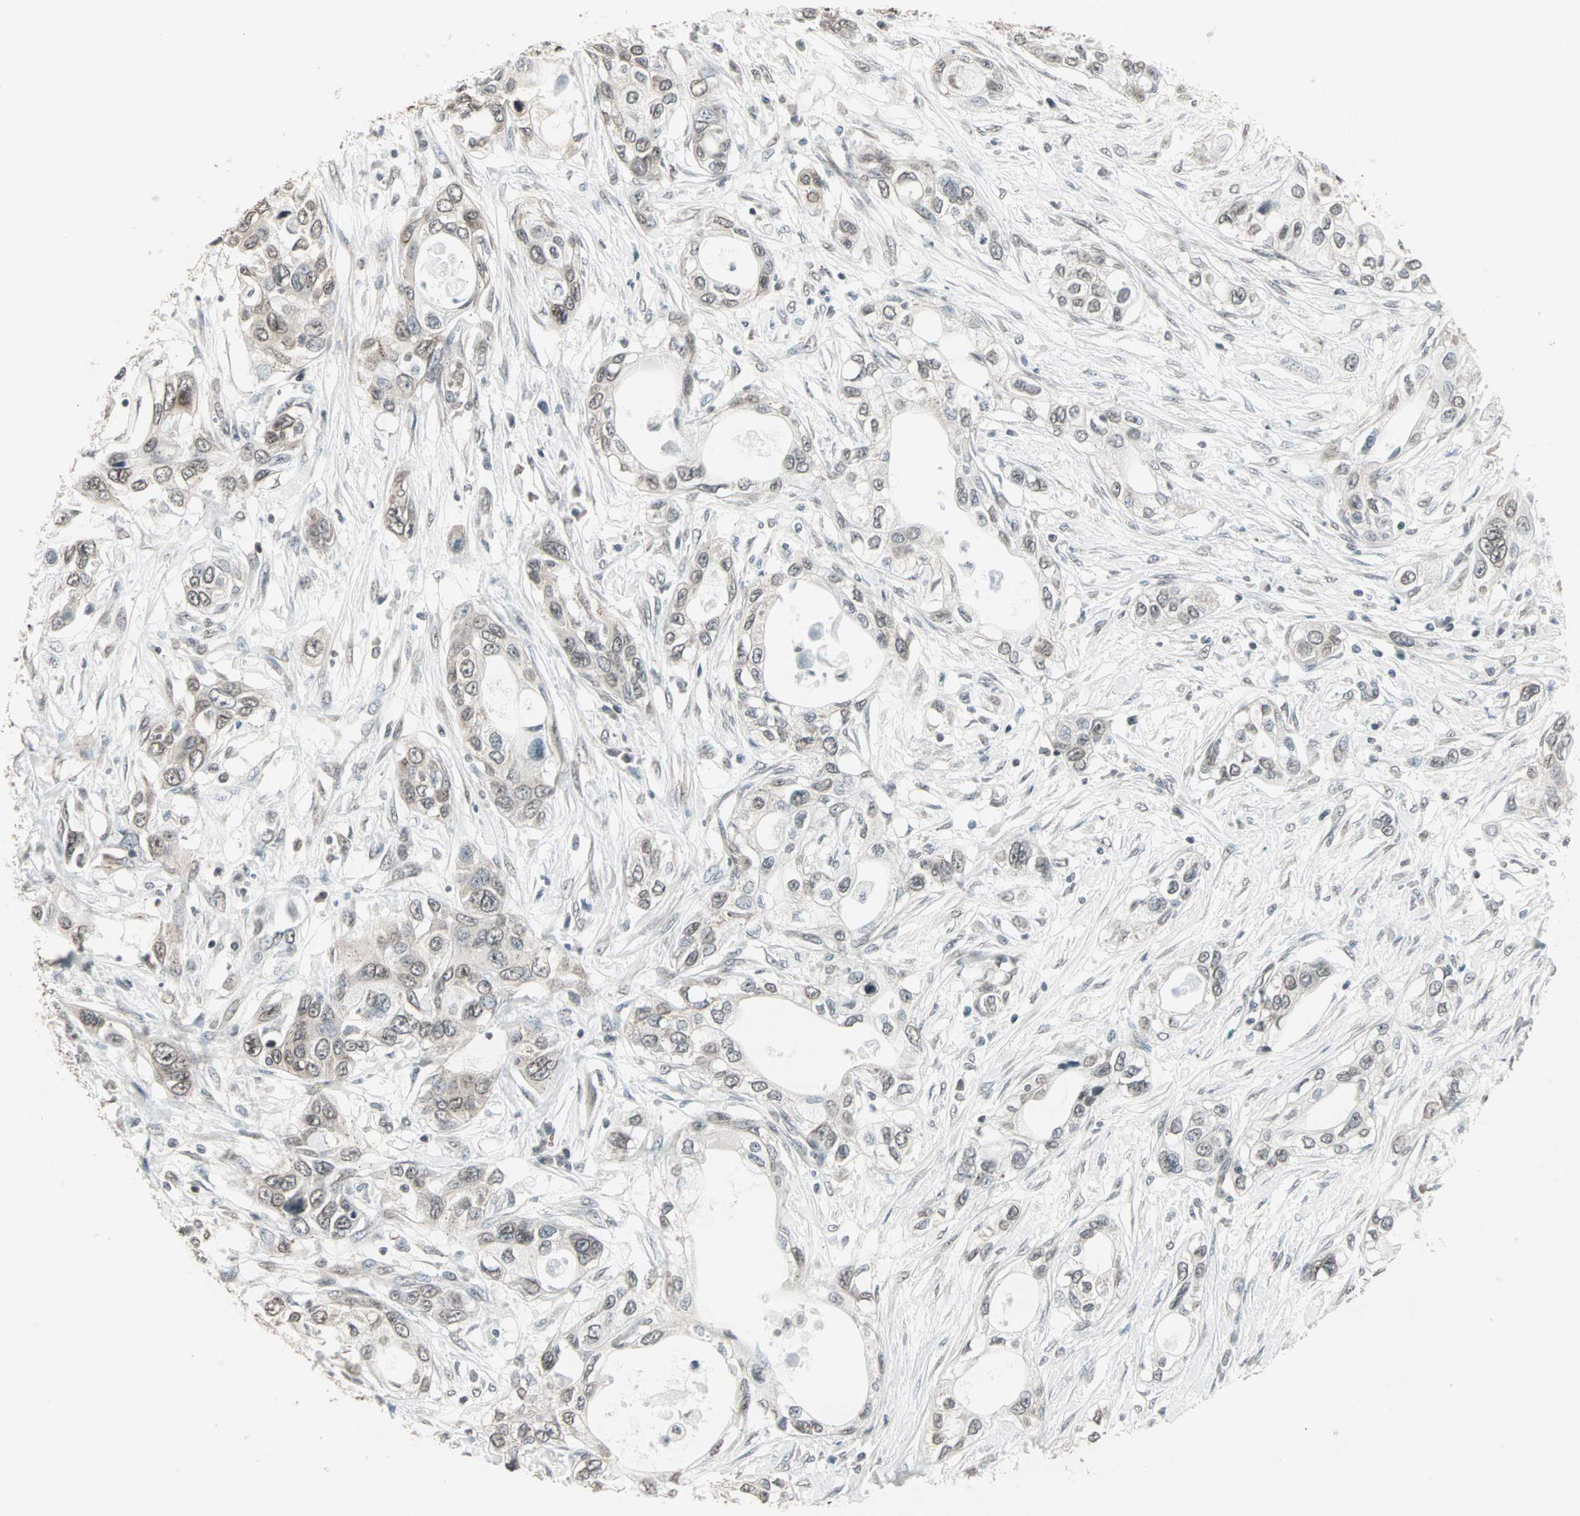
{"staining": {"intensity": "weak", "quantity": "<25%", "location": "cytoplasmic/membranous"}, "tissue": "pancreatic cancer", "cell_type": "Tumor cells", "image_type": "cancer", "snomed": [{"axis": "morphology", "description": "Adenocarcinoma, NOS"}, {"axis": "topography", "description": "Pancreas"}], "caption": "High magnification brightfield microscopy of pancreatic adenocarcinoma stained with DAB (3,3'-diaminobenzidine) (brown) and counterstained with hematoxylin (blue): tumor cells show no significant expression. (Immunohistochemistry (ihc), brightfield microscopy, high magnification).", "gene": "CBLC", "patient": {"sex": "female", "age": 70}}